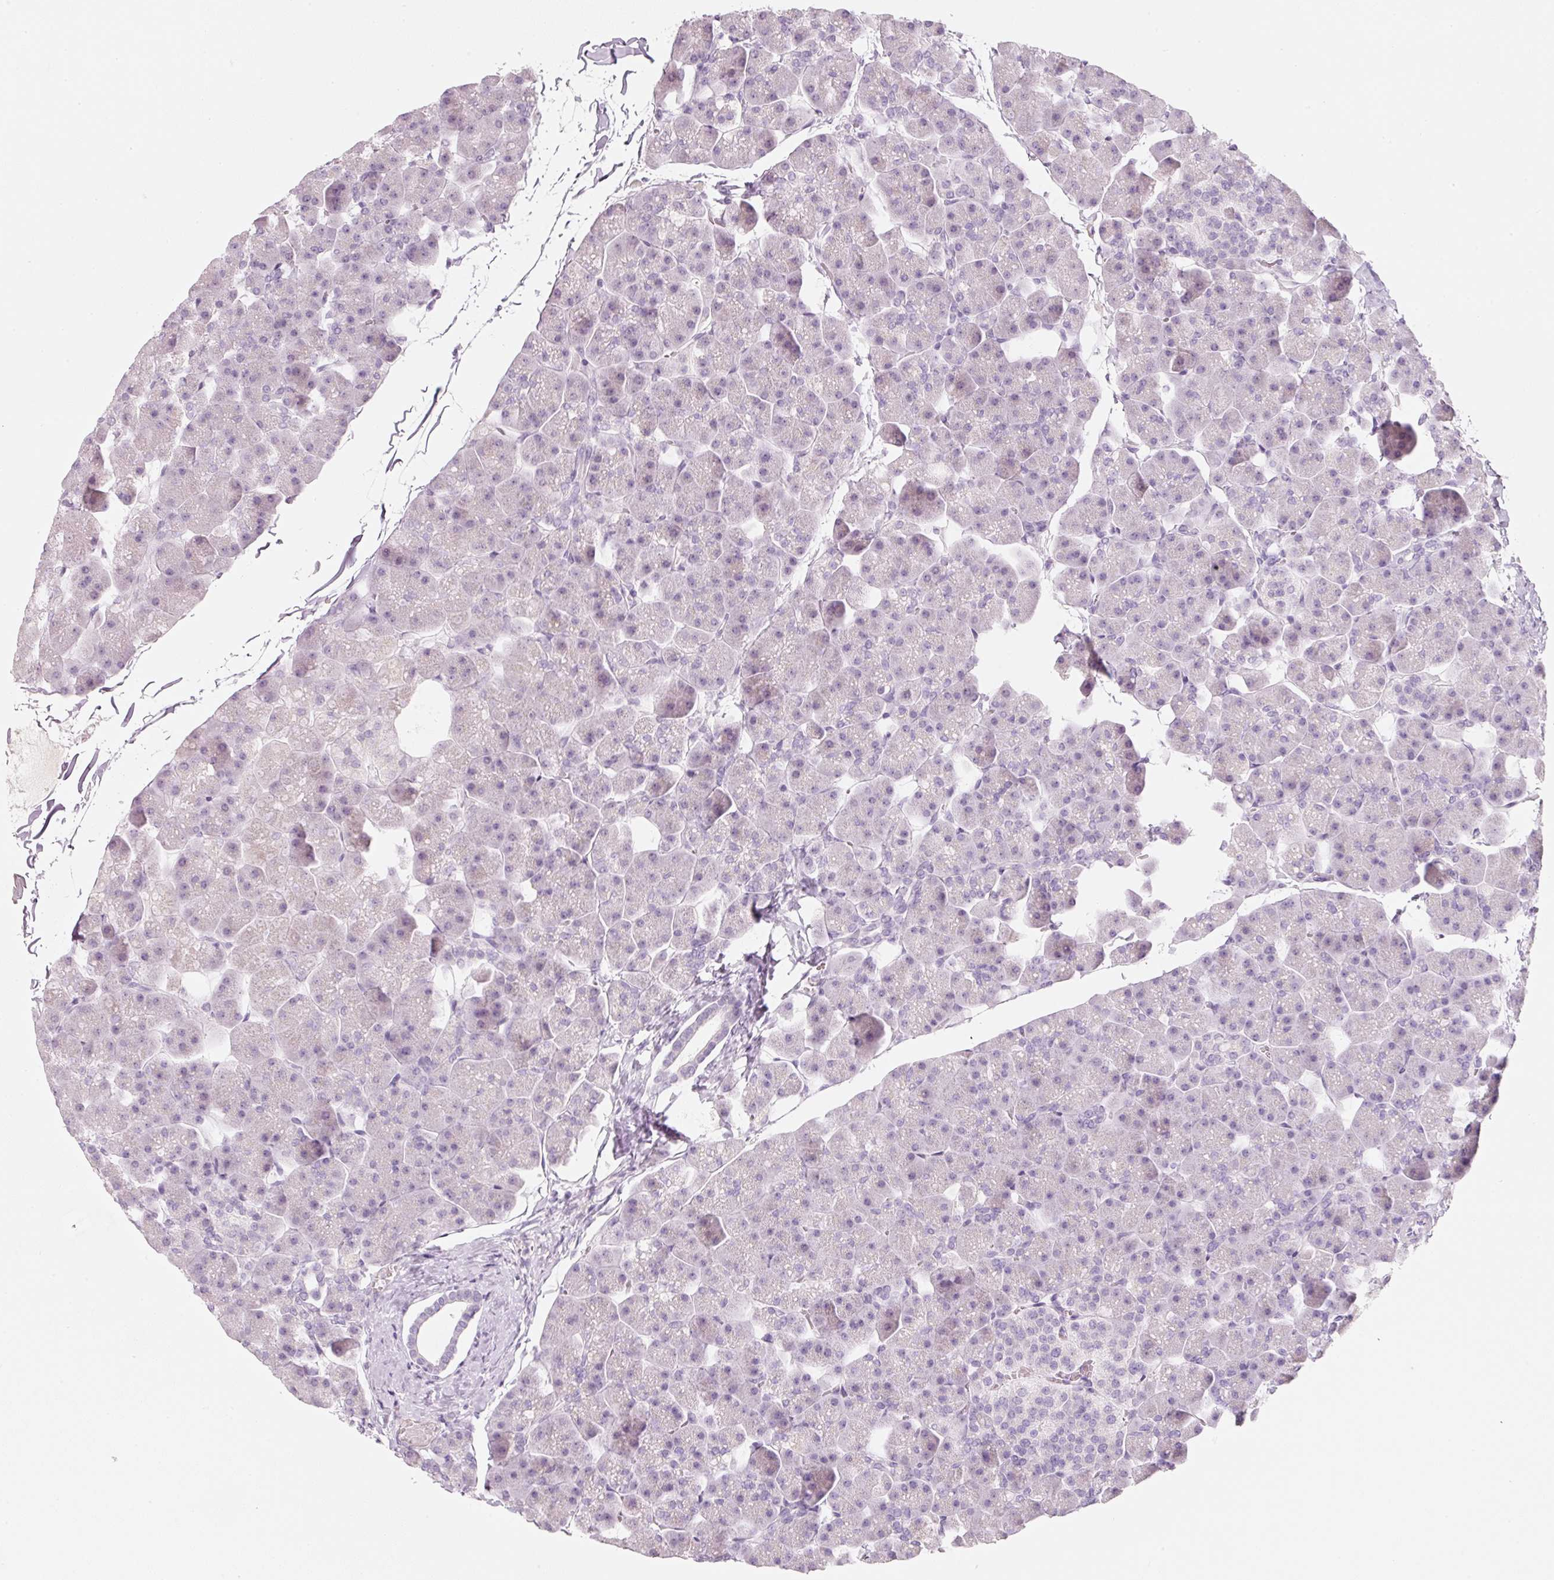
{"staining": {"intensity": "negative", "quantity": "none", "location": "none"}, "tissue": "pancreas", "cell_type": "Exocrine glandular cells", "image_type": "normal", "snomed": [{"axis": "morphology", "description": "Normal tissue, NOS"}, {"axis": "topography", "description": "Pancreas"}], "caption": "Immunohistochemistry histopathology image of unremarkable human pancreas stained for a protein (brown), which reveals no positivity in exocrine glandular cells. (Brightfield microscopy of DAB (3,3'-diaminobenzidine) IHC at high magnification).", "gene": "ENSG00000206549", "patient": {"sex": "male", "age": 35}}